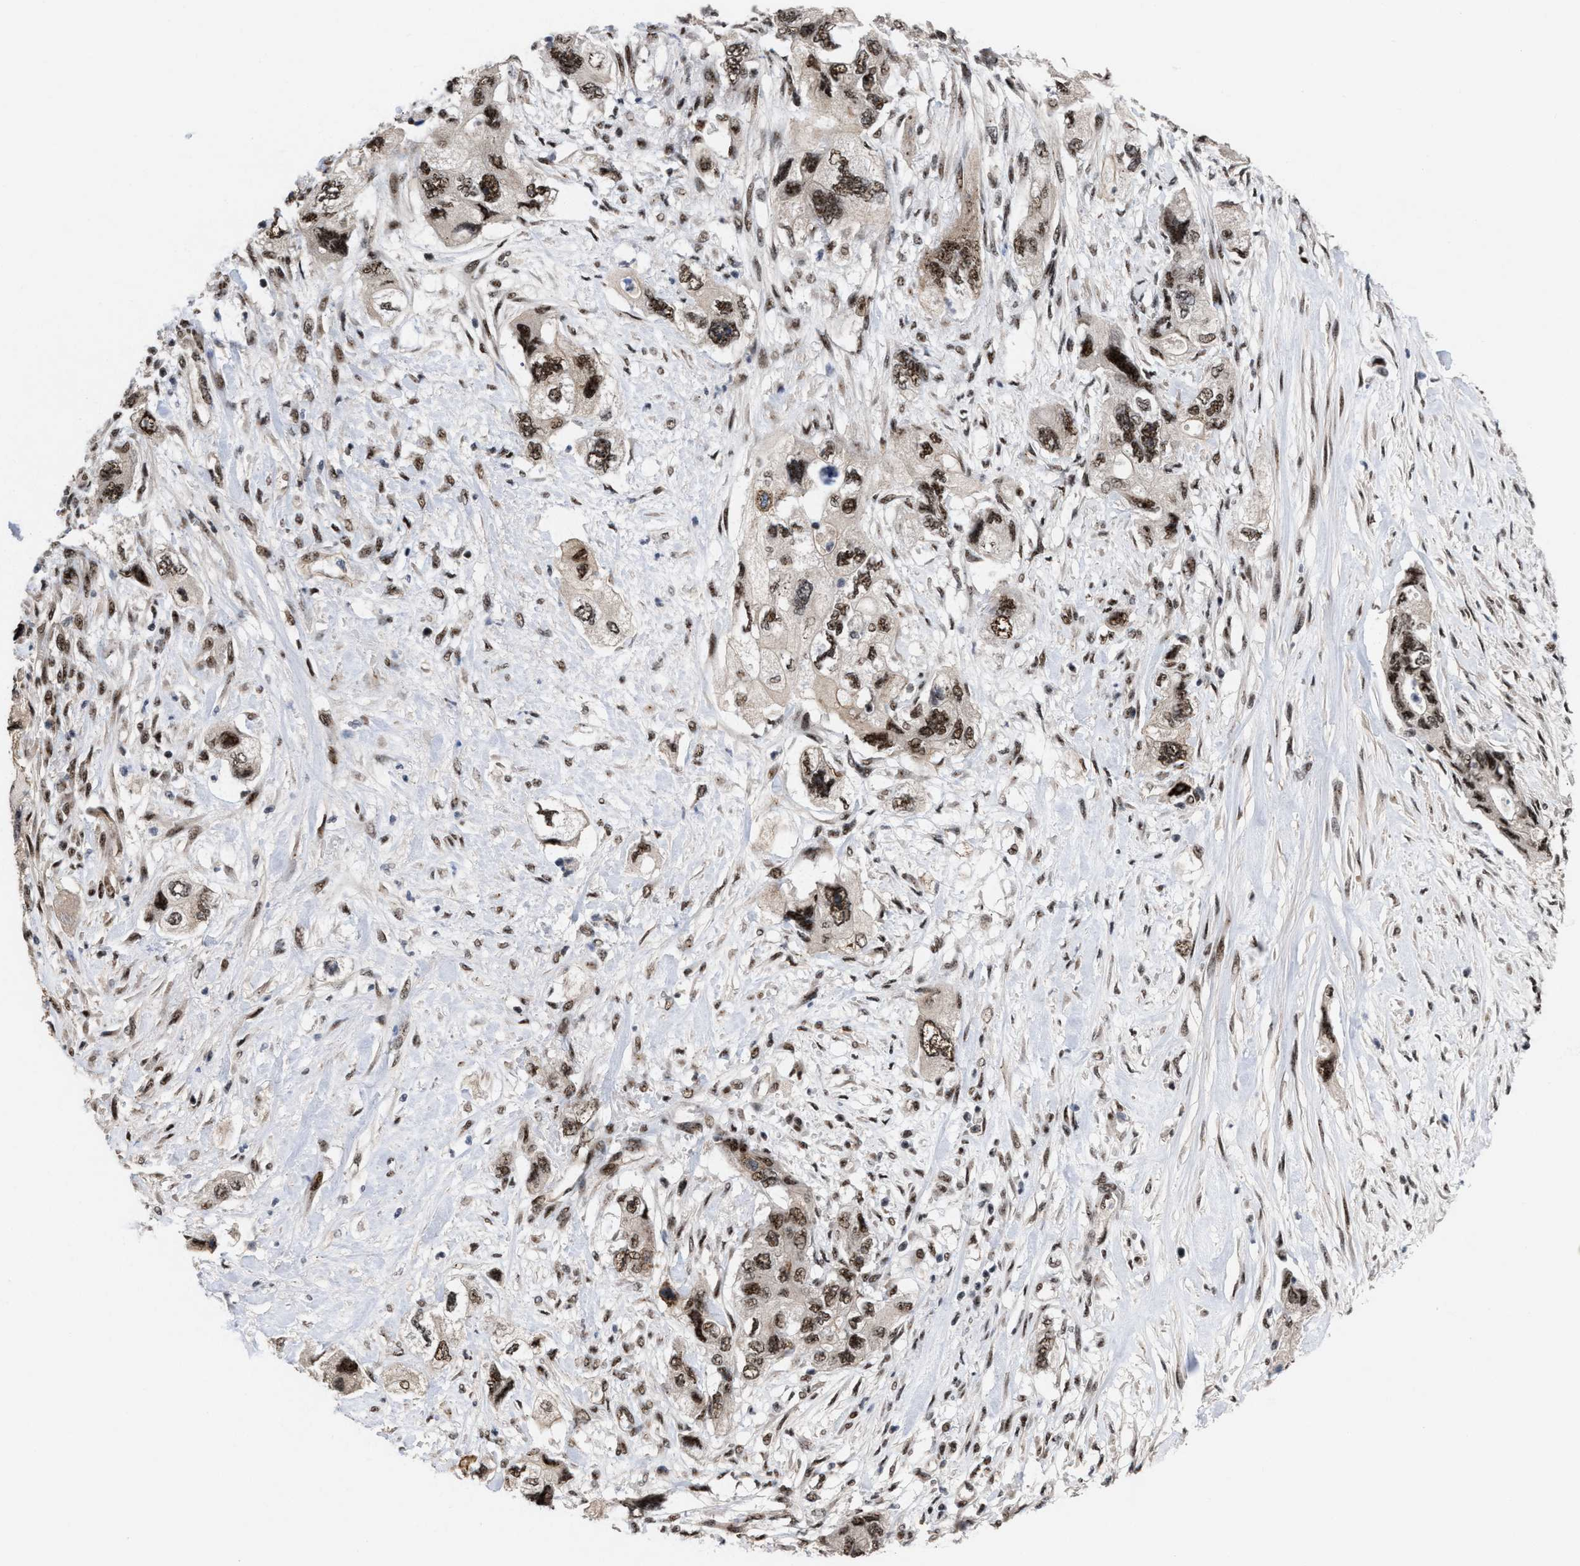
{"staining": {"intensity": "strong", "quantity": ">75%", "location": "nuclear"}, "tissue": "pancreatic cancer", "cell_type": "Tumor cells", "image_type": "cancer", "snomed": [{"axis": "morphology", "description": "Adenocarcinoma, NOS"}, {"axis": "topography", "description": "Pancreas"}], "caption": "High-power microscopy captured an immunohistochemistry micrograph of adenocarcinoma (pancreatic), revealing strong nuclear expression in about >75% of tumor cells. The staining was performed using DAB to visualize the protein expression in brown, while the nuclei were stained in blue with hematoxylin (Magnification: 20x).", "gene": "EIF4A3", "patient": {"sex": "female", "age": 73}}